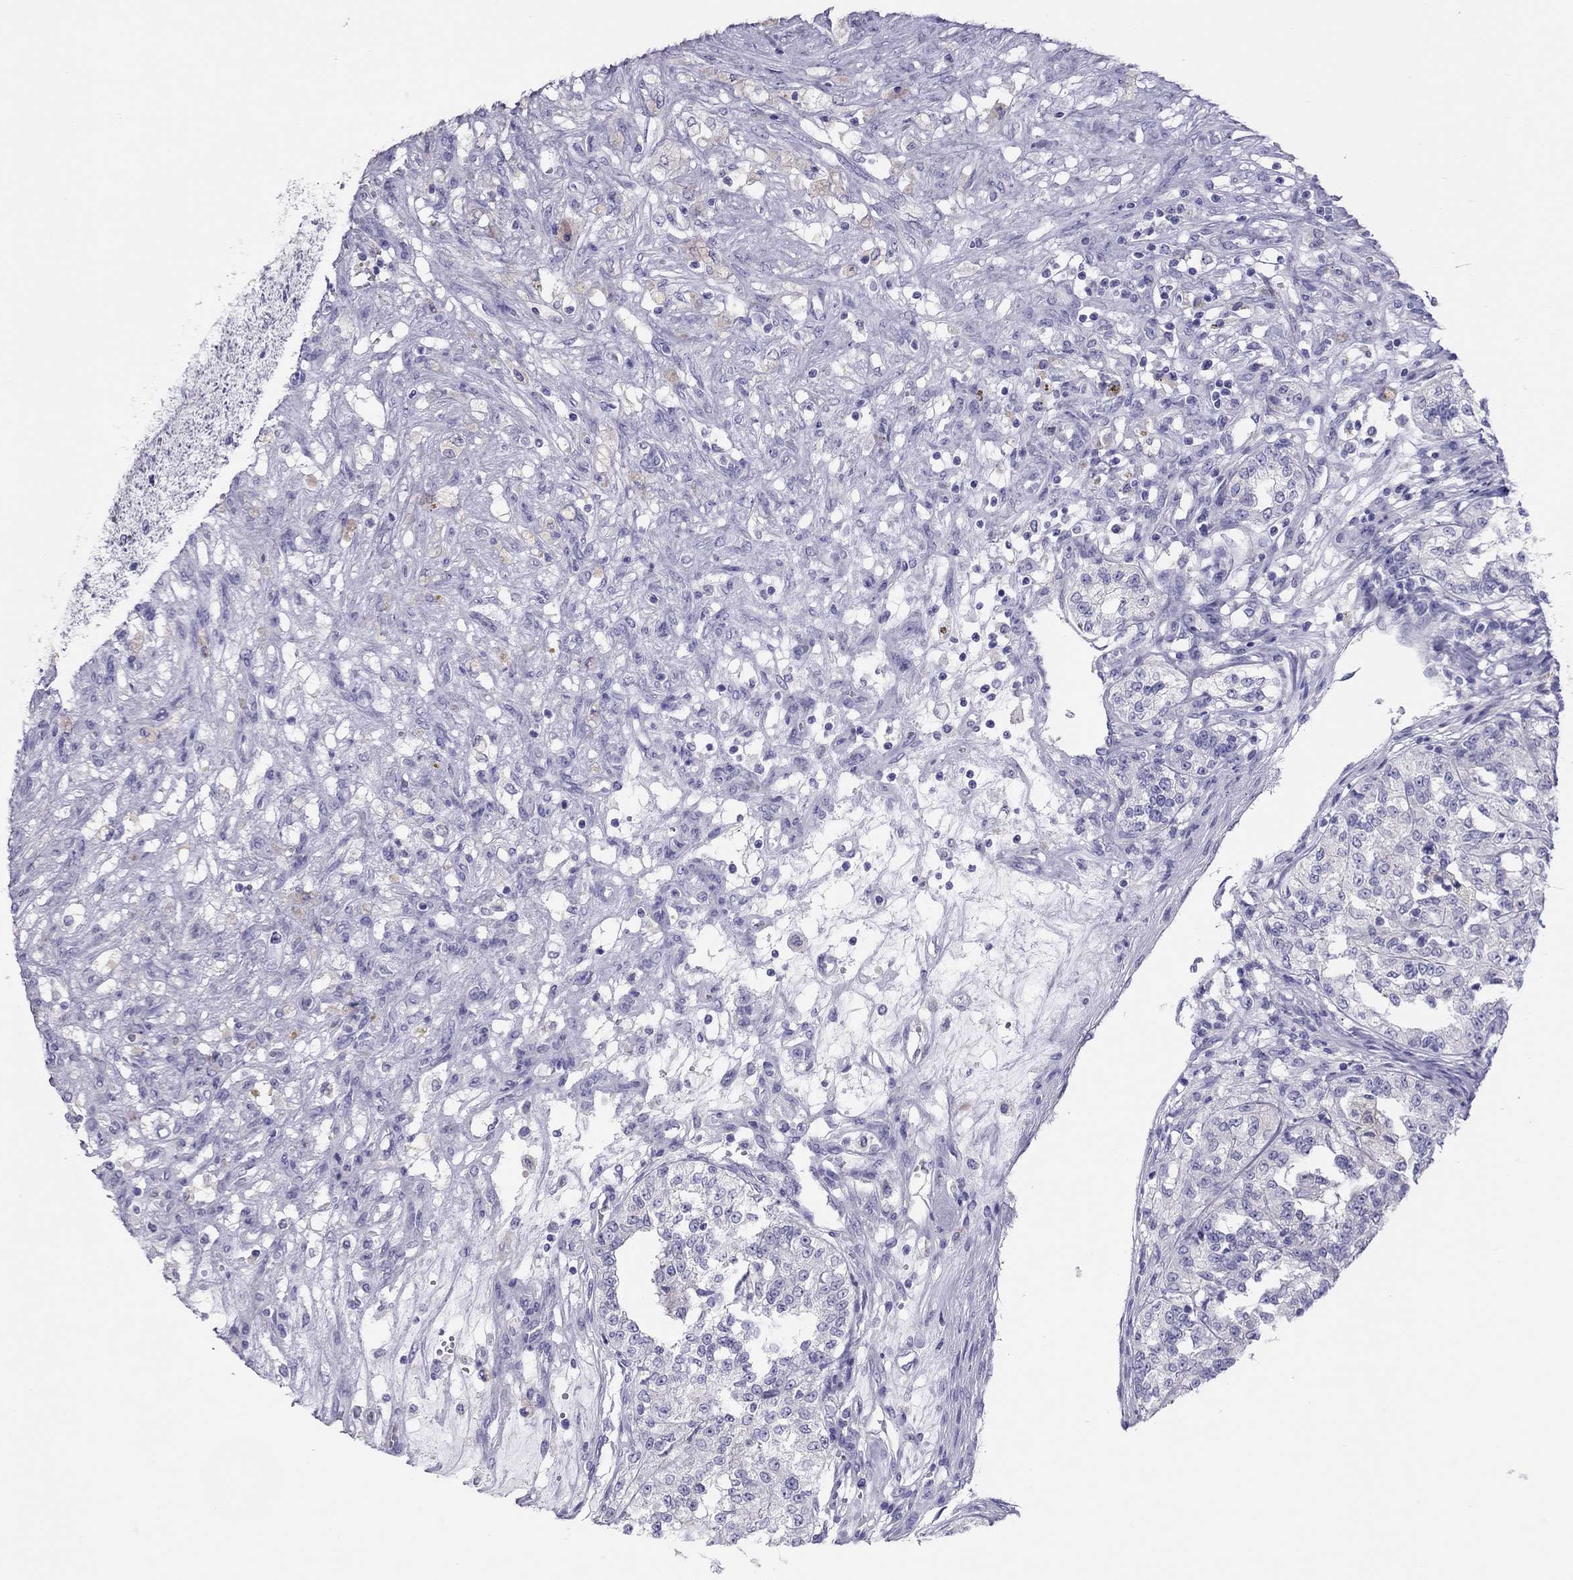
{"staining": {"intensity": "negative", "quantity": "none", "location": "none"}, "tissue": "renal cancer", "cell_type": "Tumor cells", "image_type": "cancer", "snomed": [{"axis": "morphology", "description": "Adenocarcinoma, NOS"}, {"axis": "topography", "description": "Kidney"}], "caption": "Immunohistochemical staining of human adenocarcinoma (renal) displays no significant positivity in tumor cells. (Immunohistochemistry, brightfield microscopy, high magnification).", "gene": "PSMB11", "patient": {"sex": "female", "age": 63}}